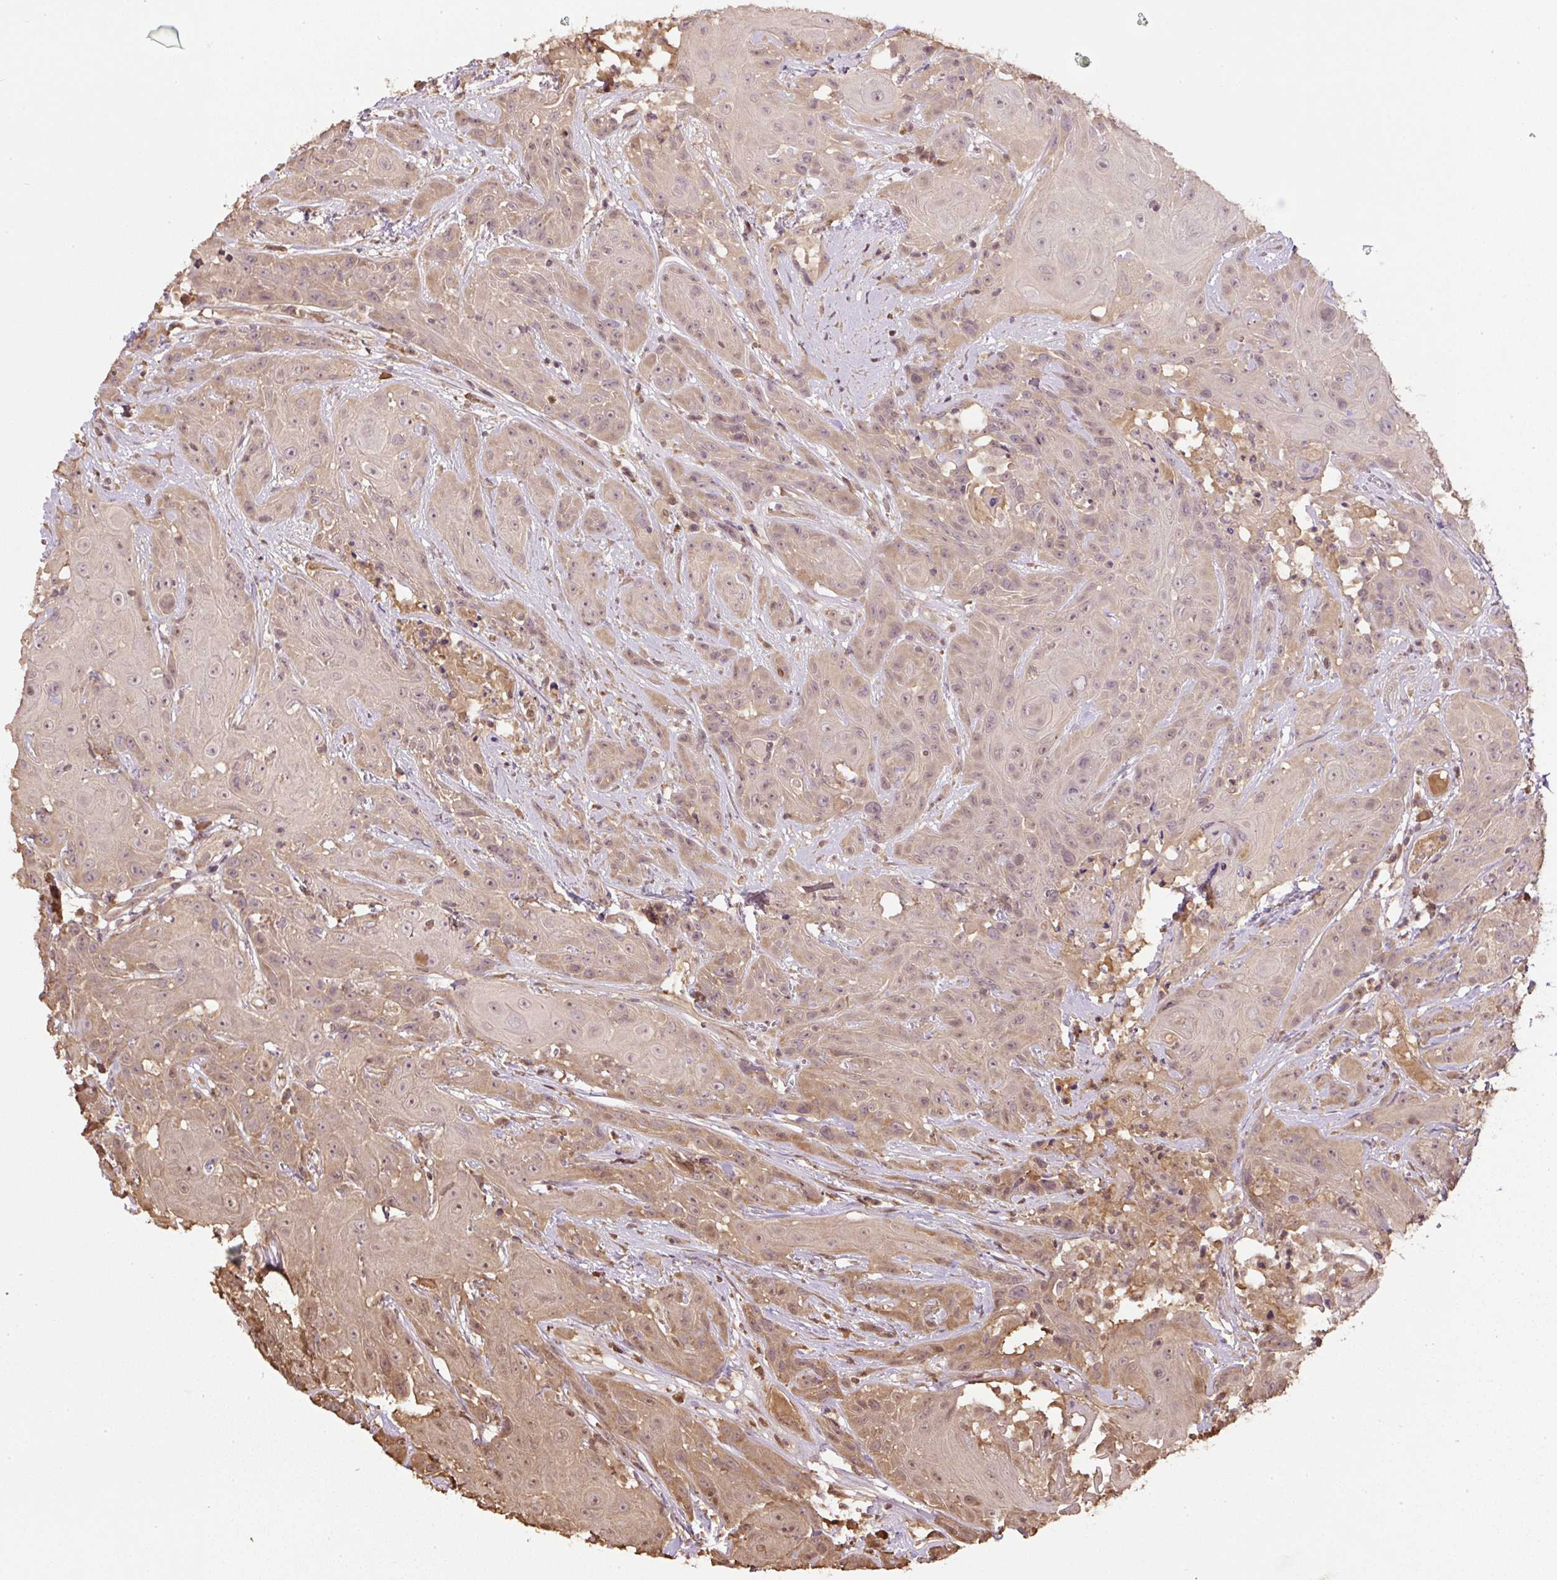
{"staining": {"intensity": "weak", "quantity": ">75%", "location": "cytoplasmic/membranous,nuclear"}, "tissue": "head and neck cancer", "cell_type": "Tumor cells", "image_type": "cancer", "snomed": [{"axis": "morphology", "description": "Squamous cell carcinoma, NOS"}, {"axis": "topography", "description": "Skin"}, {"axis": "topography", "description": "Head-Neck"}], "caption": "Immunohistochemical staining of head and neck cancer reveals low levels of weak cytoplasmic/membranous and nuclear staining in about >75% of tumor cells.", "gene": "TMEM170B", "patient": {"sex": "male", "age": 80}}